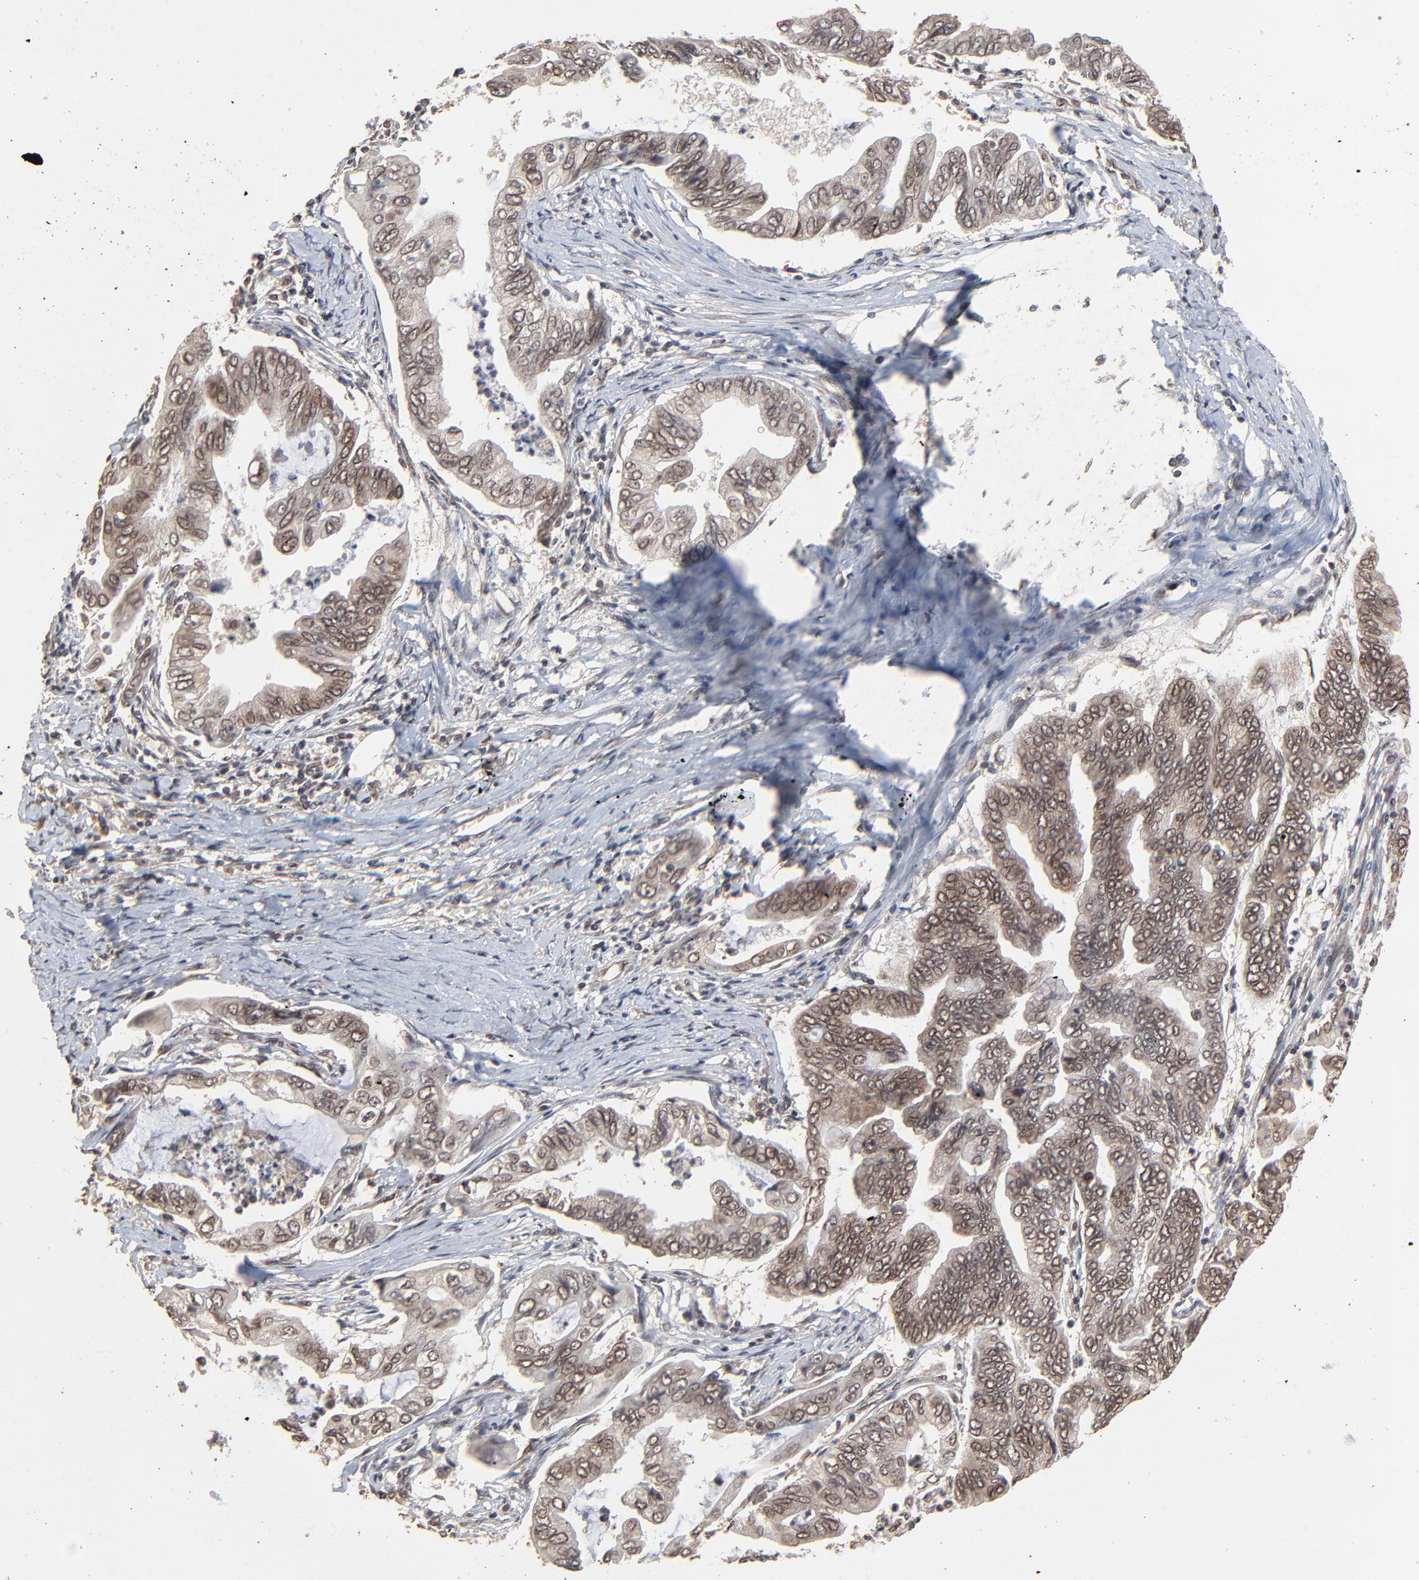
{"staining": {"intensity": "weak", "quantity": ">75%", "location": "cytoplasmic/membranous,nuclear"}, "tissue": "stomach cancer", "cell_type": "Tumor cells", "image_type": "cancer", "snomed": [{"axis": "morphology", "description": "Adenocarcinoma, NOS"}, {"axis": "topography", "description": "Stomach, upper"}], "caption": "A brown stain labels weak cytoplasmic/membranous and nuclear positivity of a protein in adenocarcinoma (stomach) tumor cells.", "gene": "FAM227A", "patient": {"sex": "male", "age": 80}}